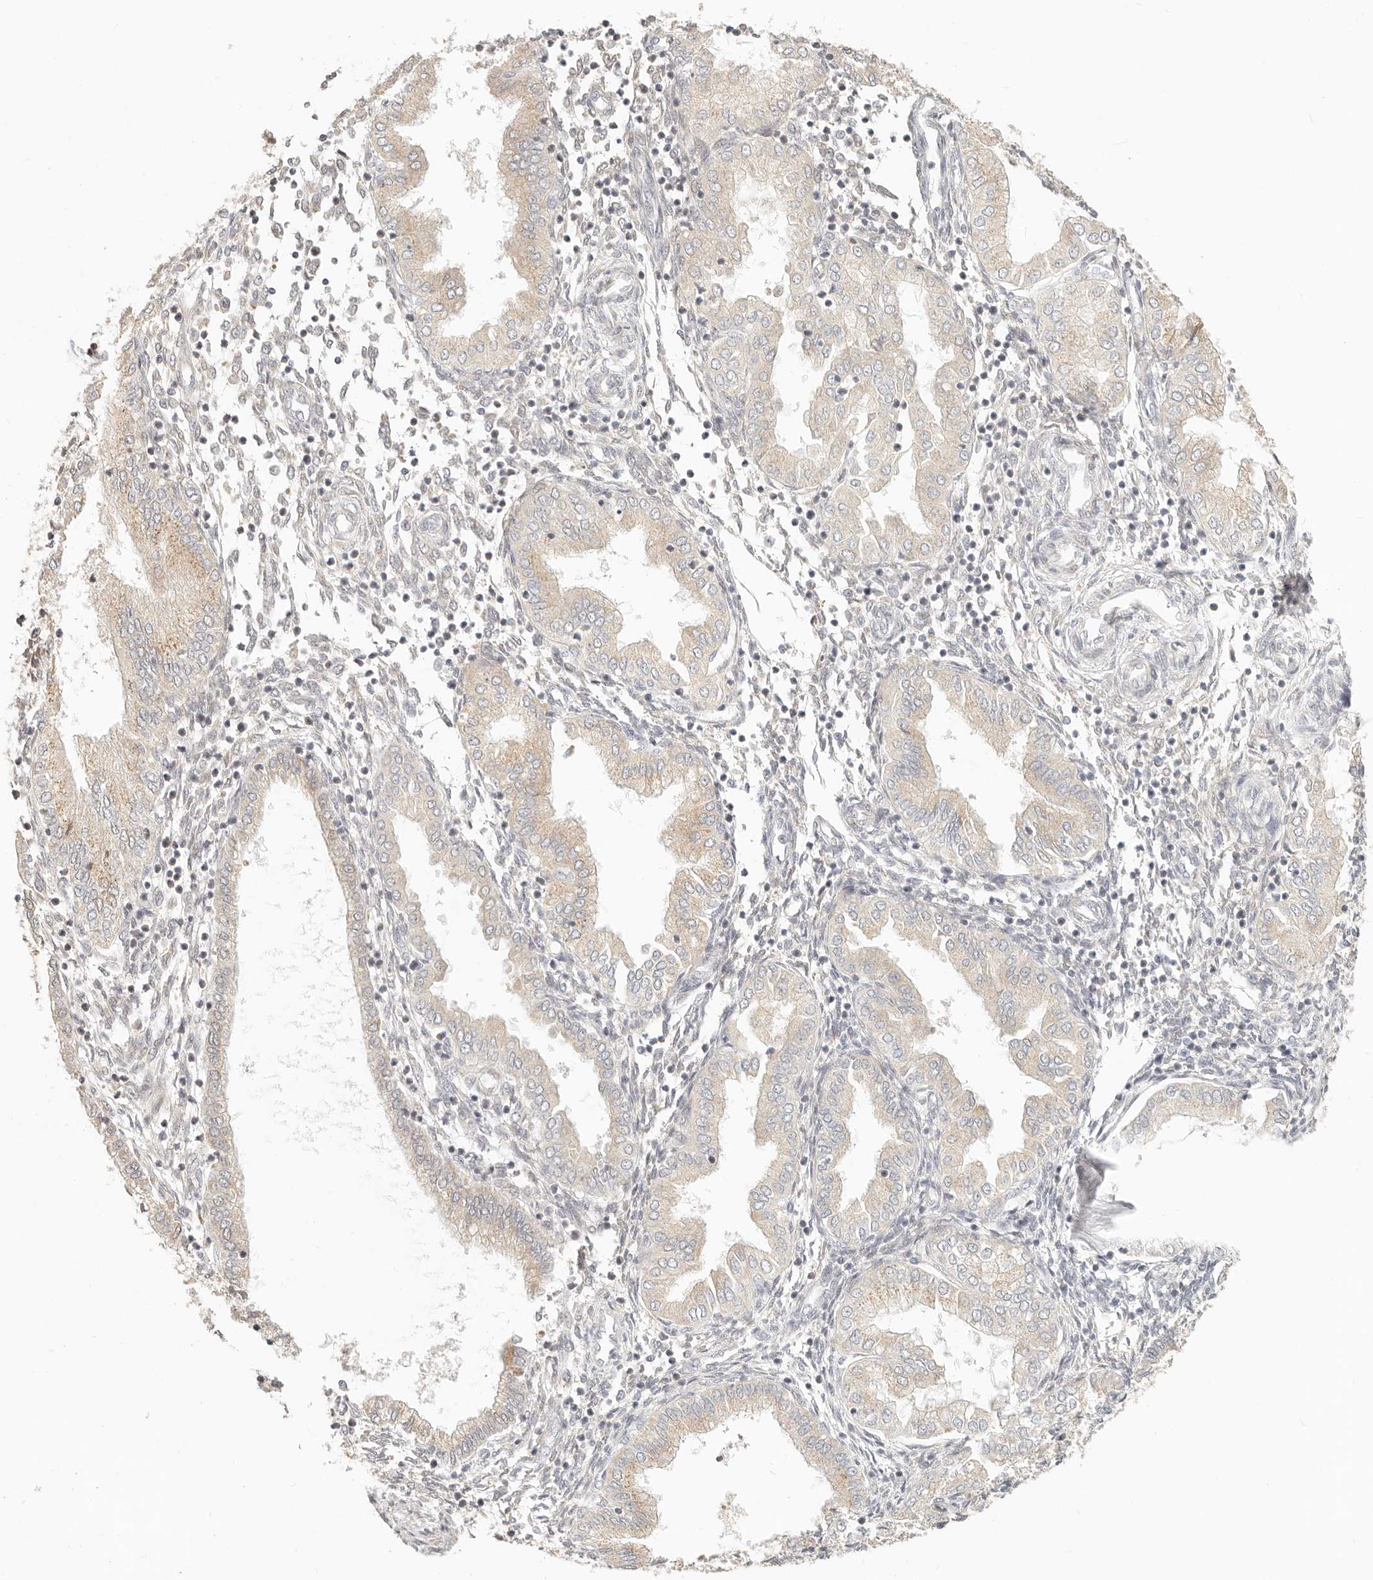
{"staining": {"intensity": "negative", "quantity": "none", "location": "none"}, "tissue": "endometrium", "cell_type": "Cells in endometrial stroma", "image_type": "normal", "snomed": [{"axis": "morphology", "description": "Normal tissue, NOS"}, {"axis": "topography", "description": "Endometrium"}], "caption": "Immunohistochemistry (IHC) image of normal endometrium stained for a protein (brown), which reveals no expression in cells in endometrial stroma.", "gene": "FAM20B", "patient": {"sex": "female", "age": 53}}